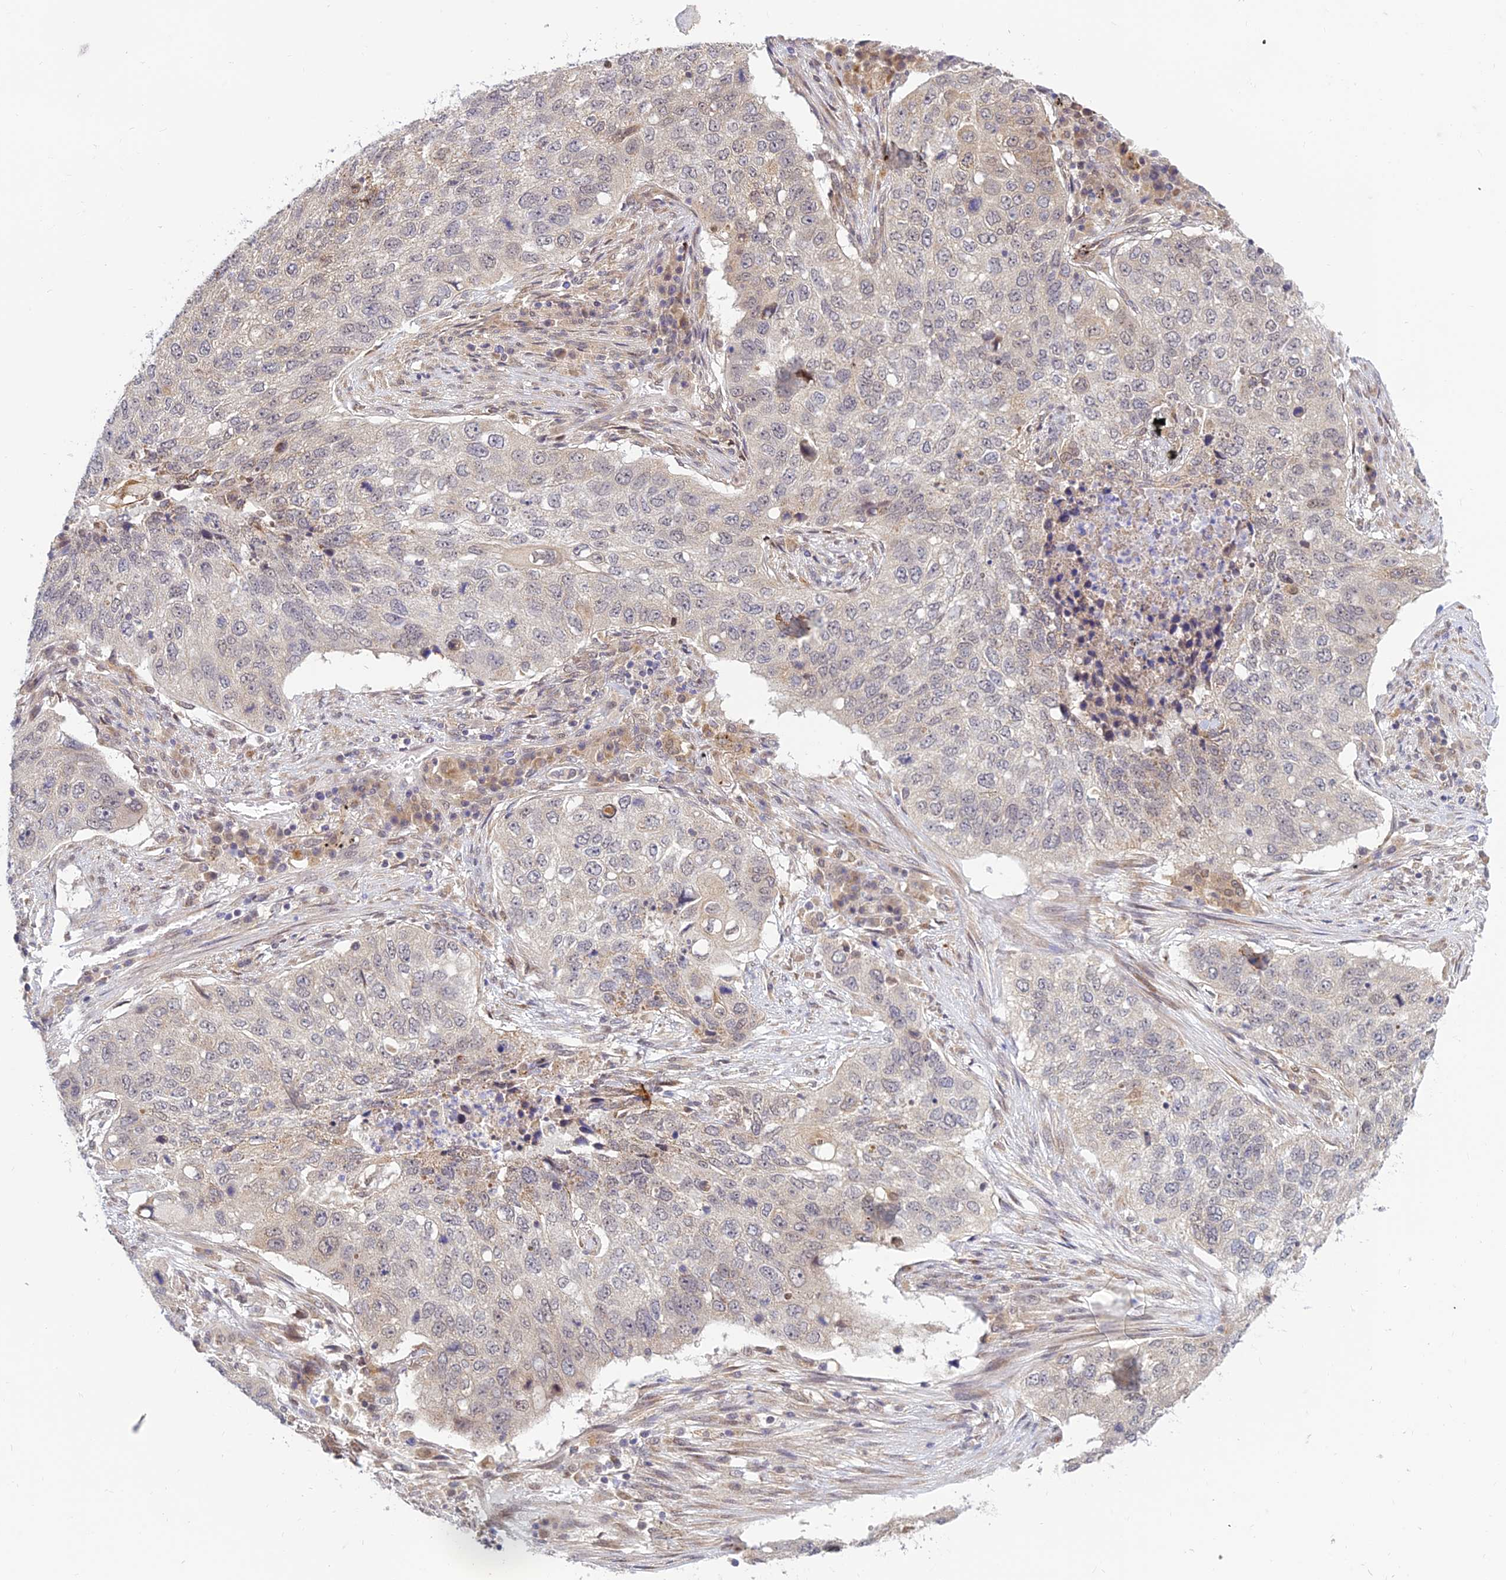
{"staining": {"intensity": "weak", "quantity": "<25%", "location": "nuclear"}, "tissue": "lung cancer", "cell_type": "Tumor cells", "image_type": "cancer", "snomed": [{"axis": "morphology", "description": "Squamous cell carcinoma, NOS"}, {"axis": "topography", "description": "Lung"}], "caption": "Photomicrograph shows no protein positivity in tumor cells of lung cancer tissue.", "gene": "SKIC8", "patient": {"sex": "female", "age": 63}}